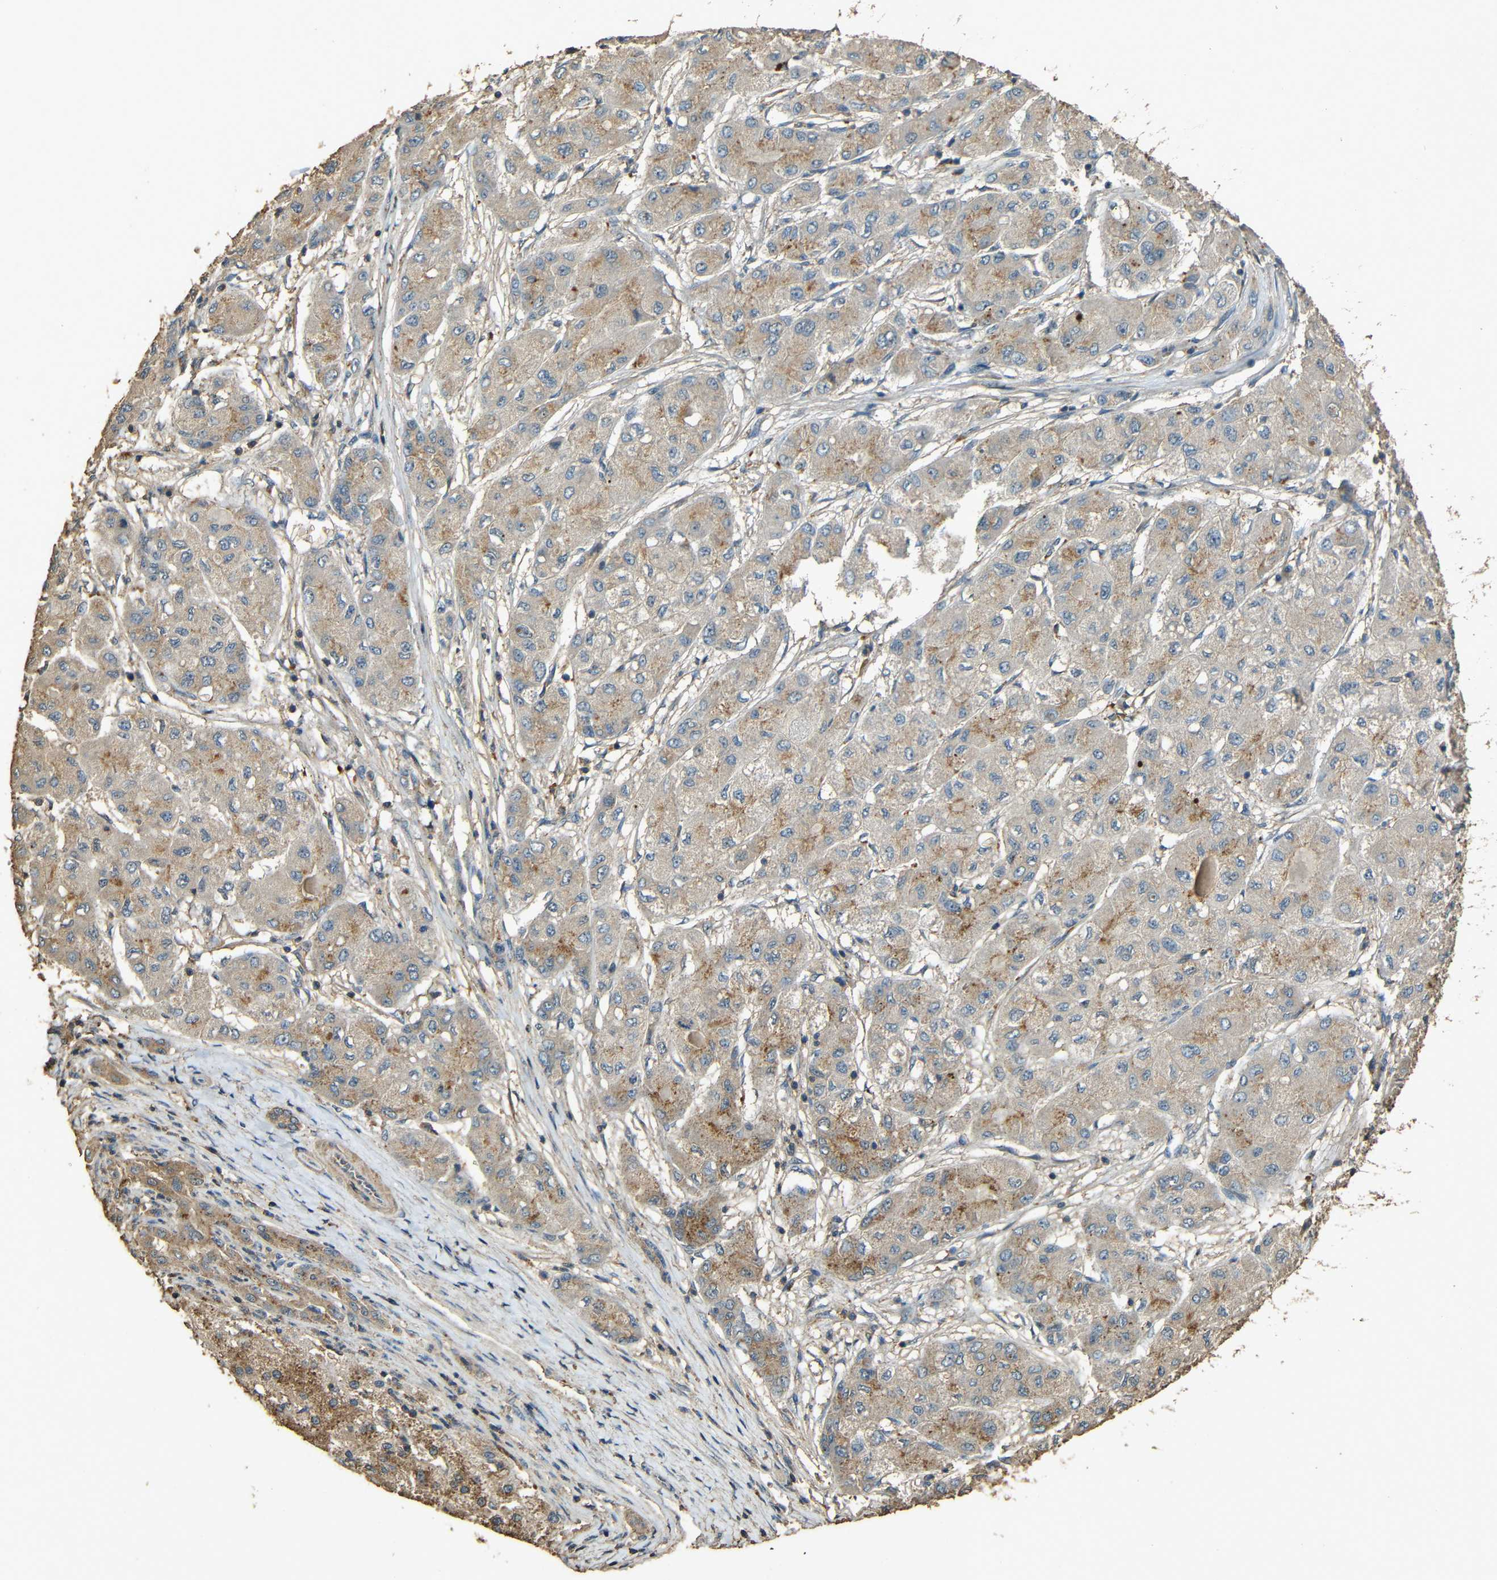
{"staining": {"intensity": "moderate", "quantity": "25%-75%", "location": "cytoplasmic/membranous"}, "tissue": "liver cancer", "cell_type": "Tumor cells", "image_type": "cancer", "snomed": [{"axis": "morphology", "description": "Carcinoma, Hepatocellular, NOS"}, {"axis": "topography", "description": "Liver"}], "caption": "Tumor cells reveal medium levels of moderate cytoplasmic/membranous expression in approximately 25%-75% of cells in human liver cancer (hepatocellular carcinoma).", "gene": "PDE5A", "patient": {"sex": "male", "age": 80}}